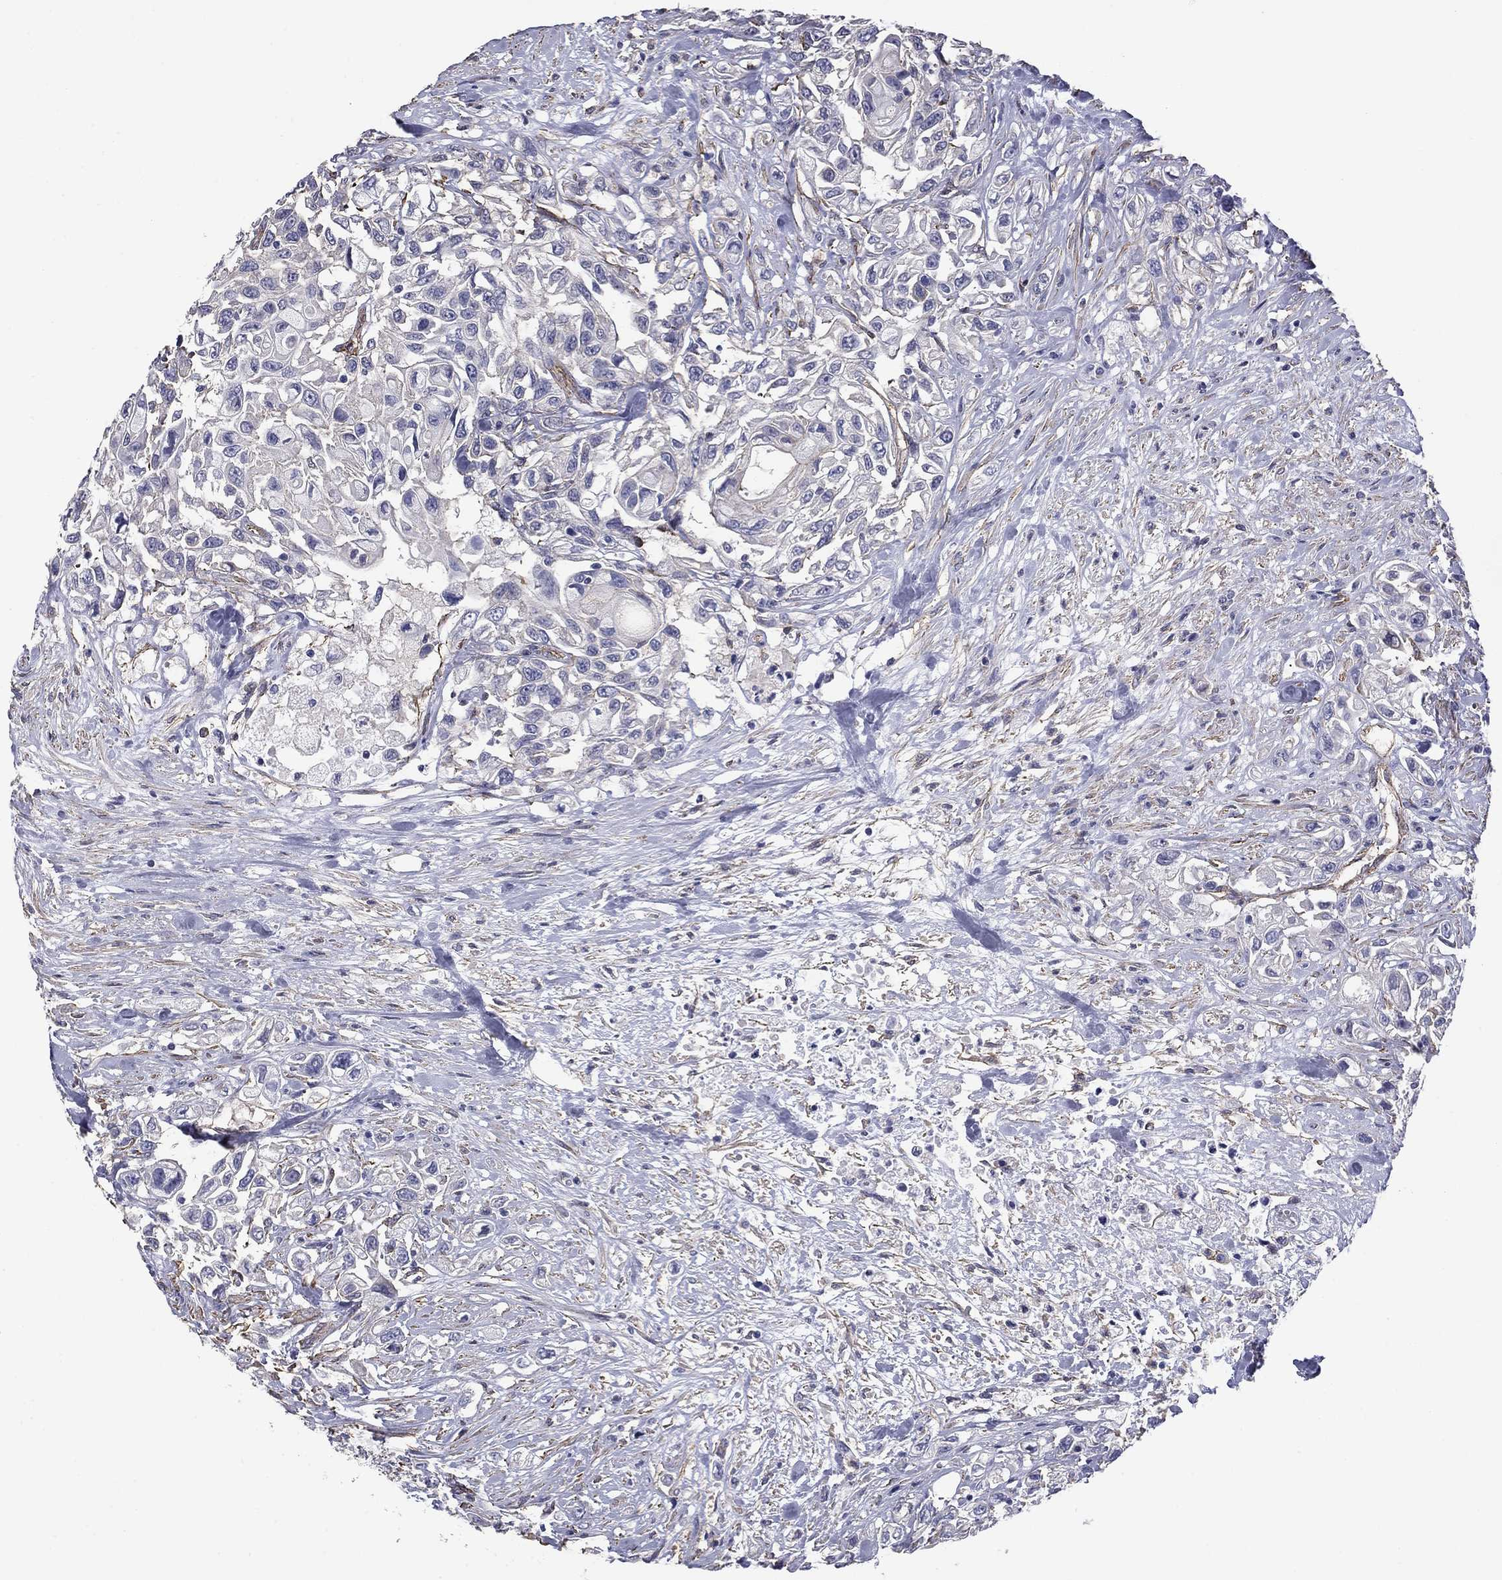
{"staining": {"intensity": "negative", "quantity": "none", "location": "none"}, "tissue": "urothelial cancer", "cell_type": "Tumor cells", "image_type": "cancer", "snomed": [{"axis": "morphology", "description": "Urothelial carcinoma, High grade"}, {"axis": "topography", "description": "Urinary bladder"}], "caption": "An immunohistochemistry (IHC) photomicrograph of urothelial carcinoma (high-grade) is shown. There is no staining in tumor cells of urothelial carcinoma (high-grade).", "gene": "TCHH", "patient": {"sex": "female", "age": 56}}